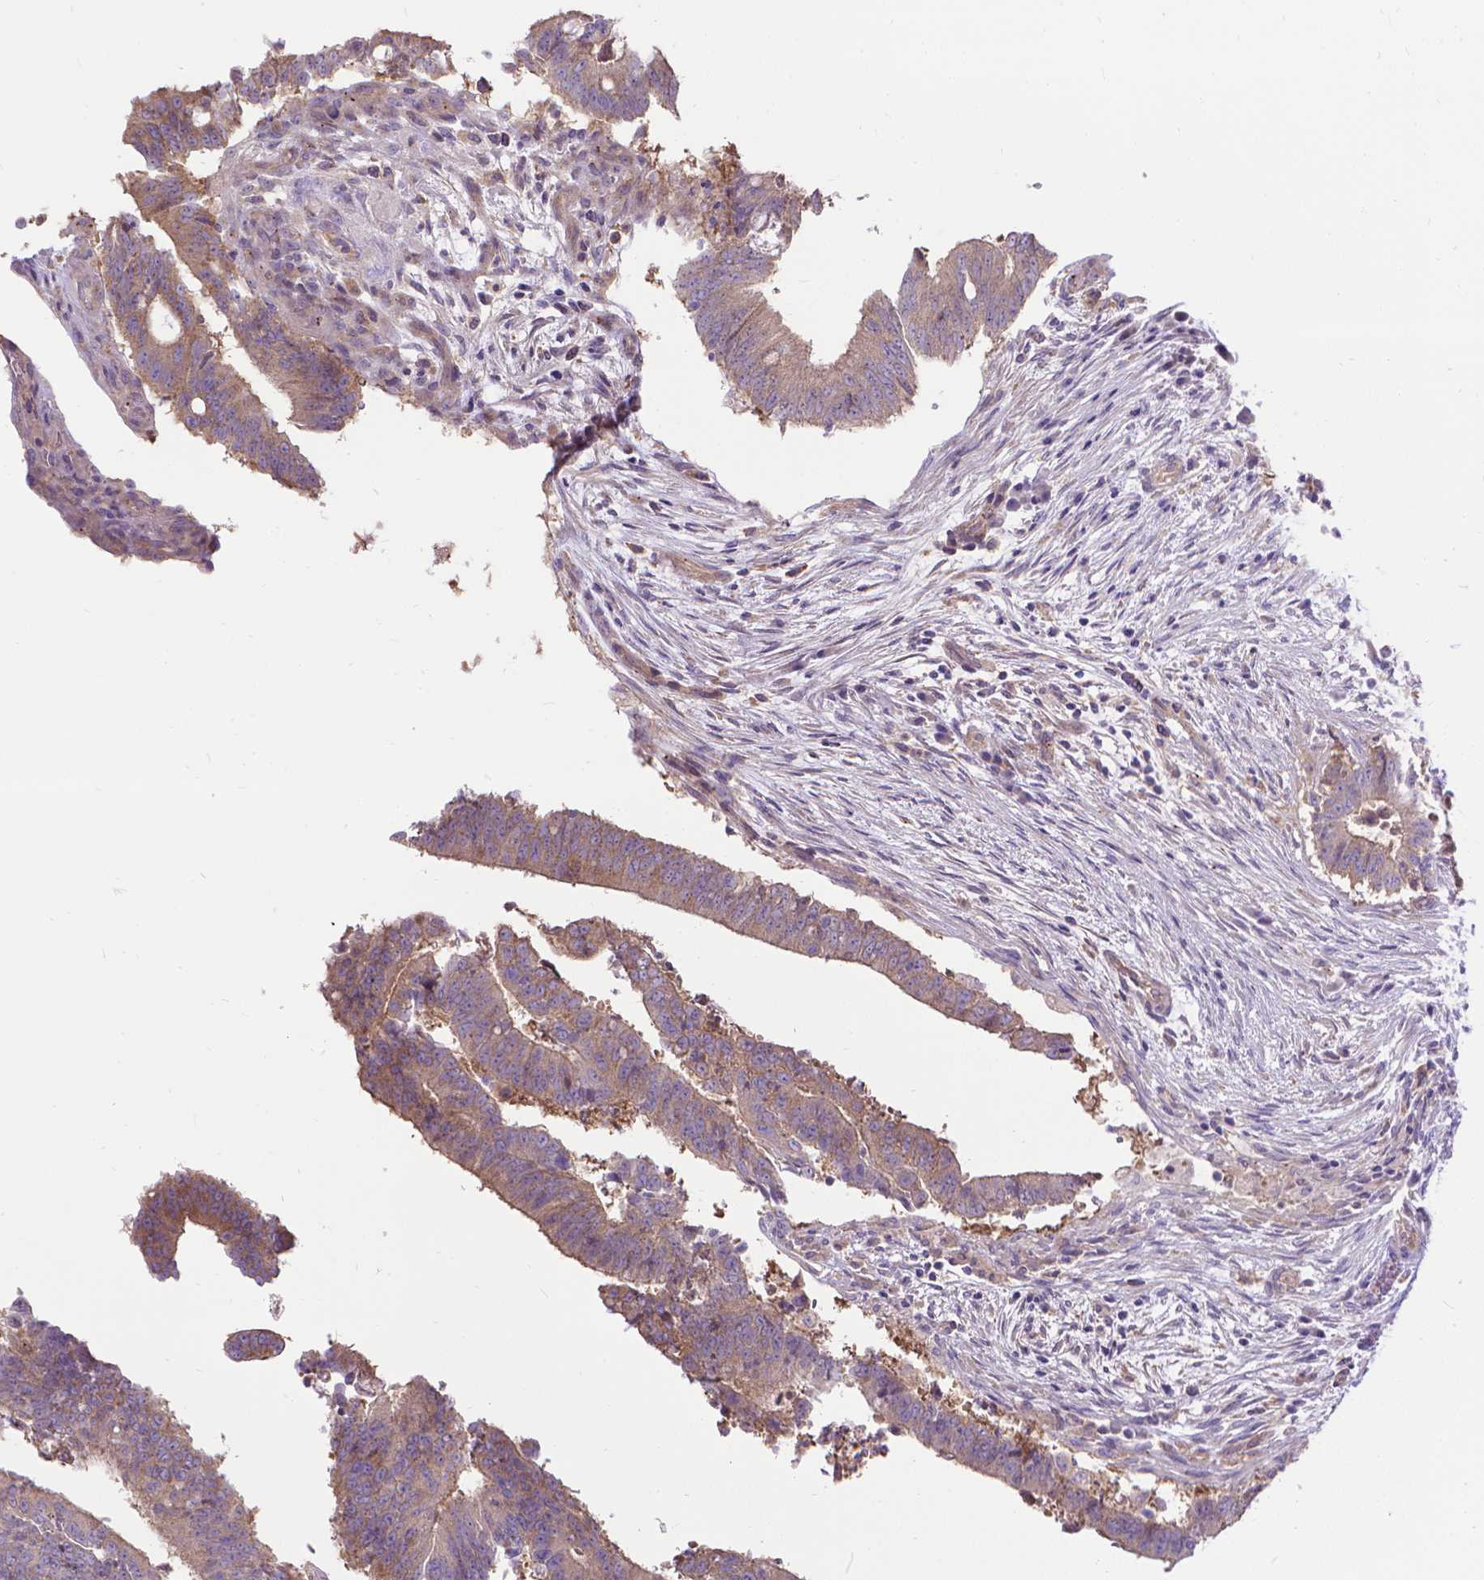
{"staining": {"intensity": "weak", "quantity": "25%-75%", "location": "cytoplasmic/membranous"}, "tissue": "colorectal cancer", "cell_type": "Tumor cells", "image_type": "cancer", "snomed": [{"axis": "morphology", "description": "Adenocarcinoma, NOS"}, {"axis": "topography", "description": "Colon"}], "caption": "Tumor cells display low levels of weak cytoplasmic/membranous expression in approximately 25%-75% of cells in human colorectal cancer (adenocarcinoma).", "gene": "CFAP299", "patient": {"sex": "female", "age": 43}}